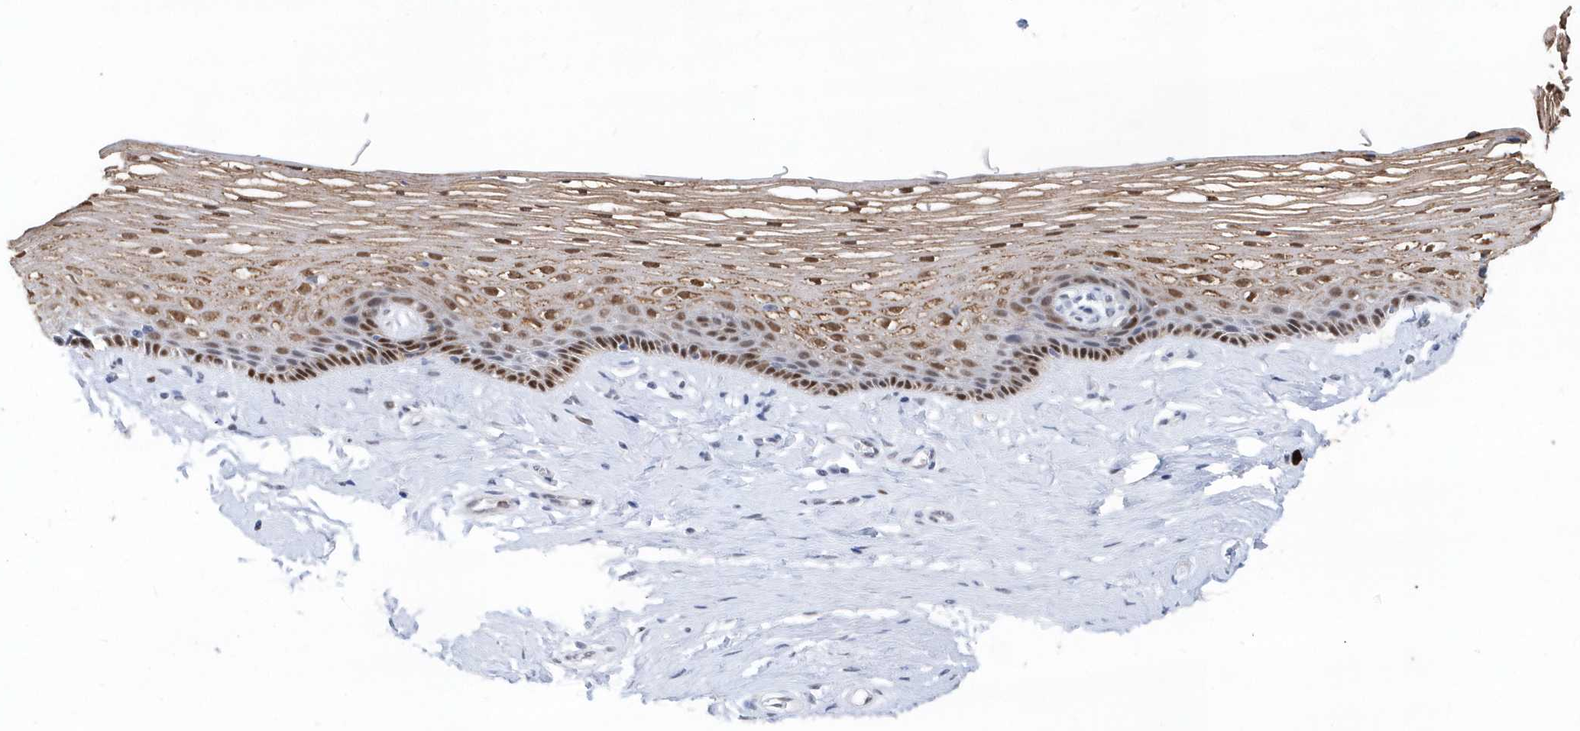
{"staining": {"intensity": "moderate", "quantity": ">75%", "location": "cytoplasmic/membranous,nuclear"}, "tissue": "vagina", "cell_type": "Squamous epithelial cells", "image_type": "normal", "snomed": [{"axis": "morphology", "description": "Normal tissue, NOS"}, {"axis": "topography", "description": "Vagina"}], "caption": "Human vagina stained for a protein (brown) reveals moderate cytoplasmic/membranous,nuclear positive staining in approximately >75% of squamous epithelial cells.", "gene": "RPP30", "patient": {"sex": "female", "age": 46}}